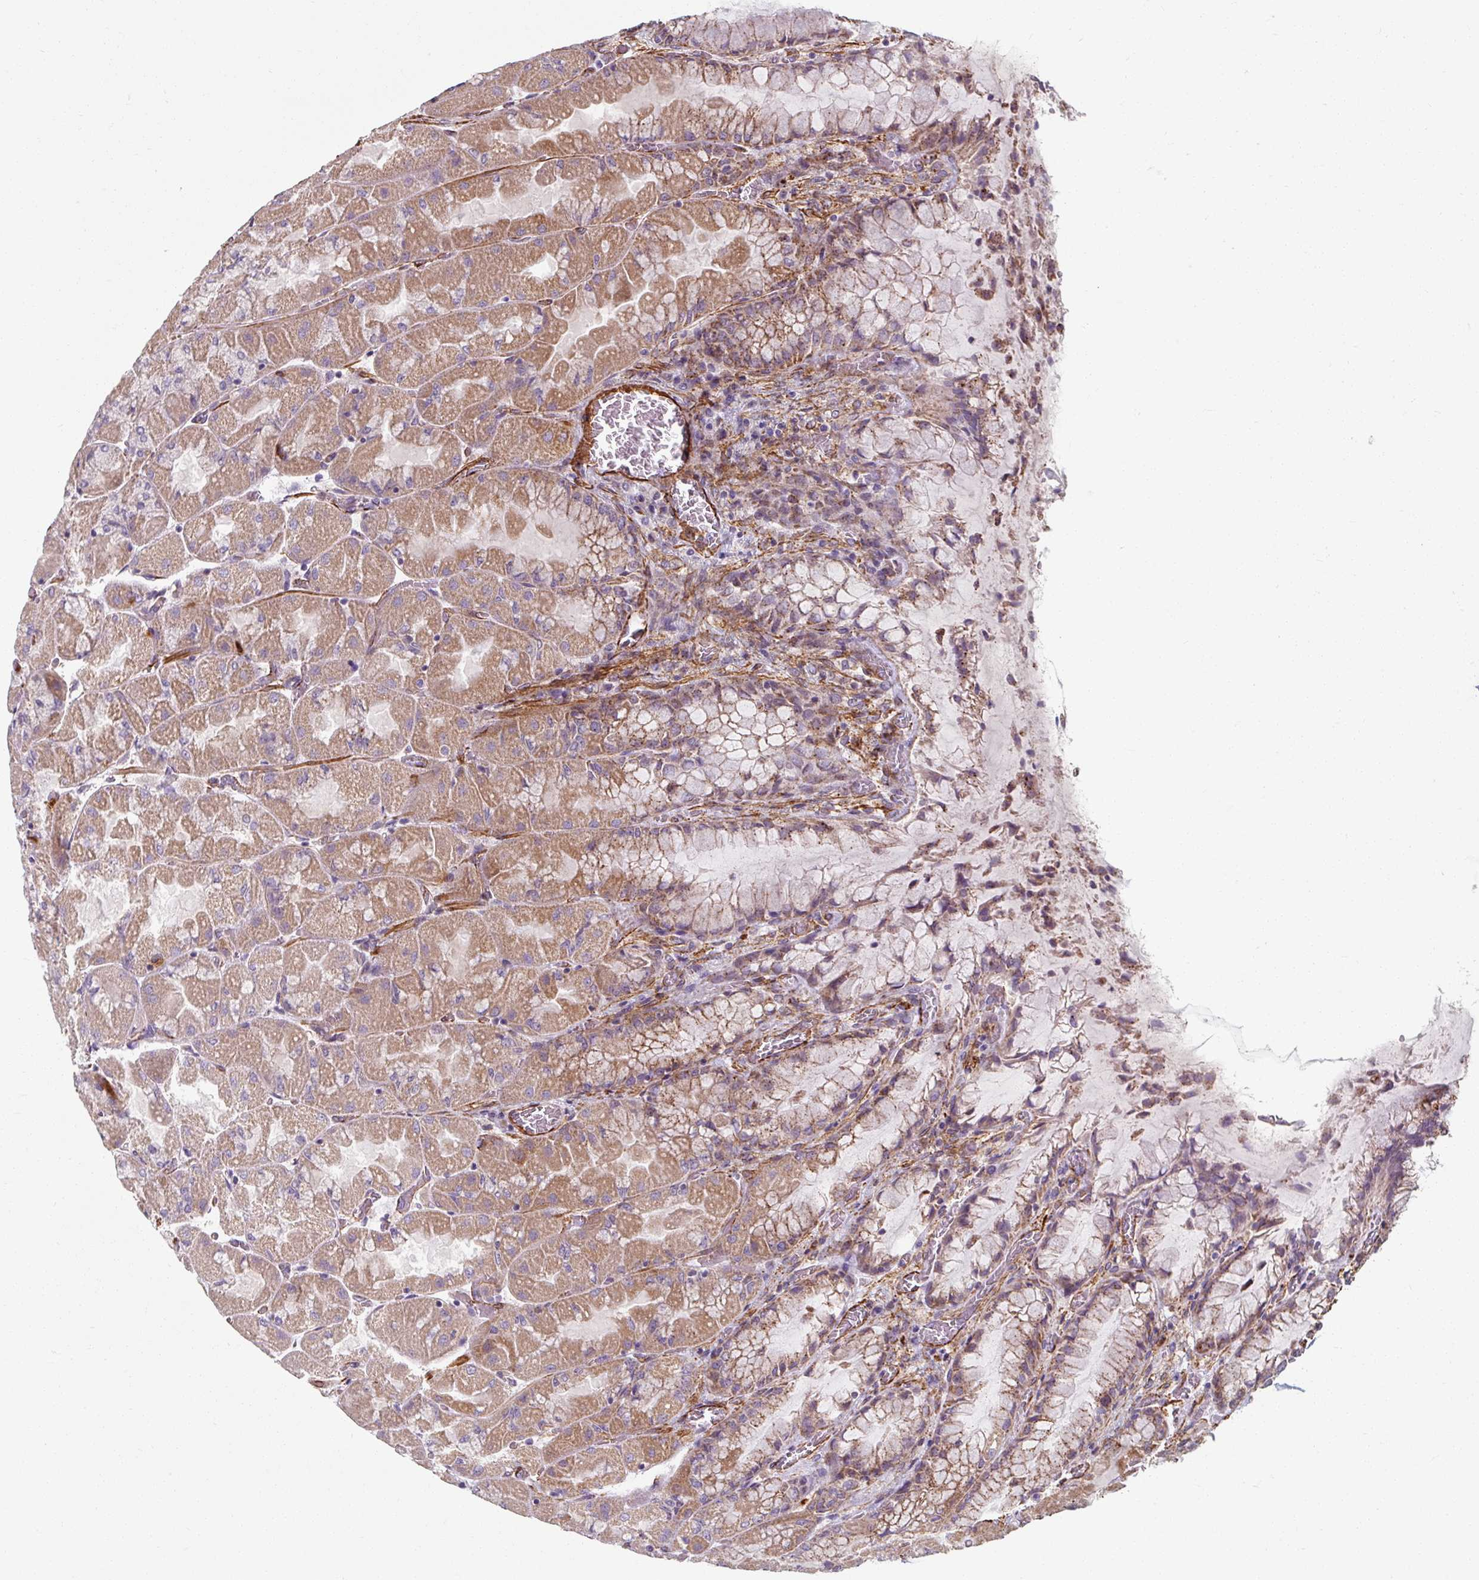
{"staining": {"intensity": "moderate", "quantity": "25%-75%", "location": "cytoplasmic/membranous"}, "tissue": "stomach", "cell_type": "Glandular cells", "image_type": "normal", "snomed": [{"axis": "morphology", "description": "Normal tissue, NOS"}, {"axis": "topography", "description": "Stomach"}], "caption": "DAB immunohistochemical staining of unremarkable human stomach exhibits moderate cytoplasmic/membranous protein expression in approximately 25%-75% of glandular cells.", "gene": "MRPS5", "patient": {"sex": "female", "age": 61}}